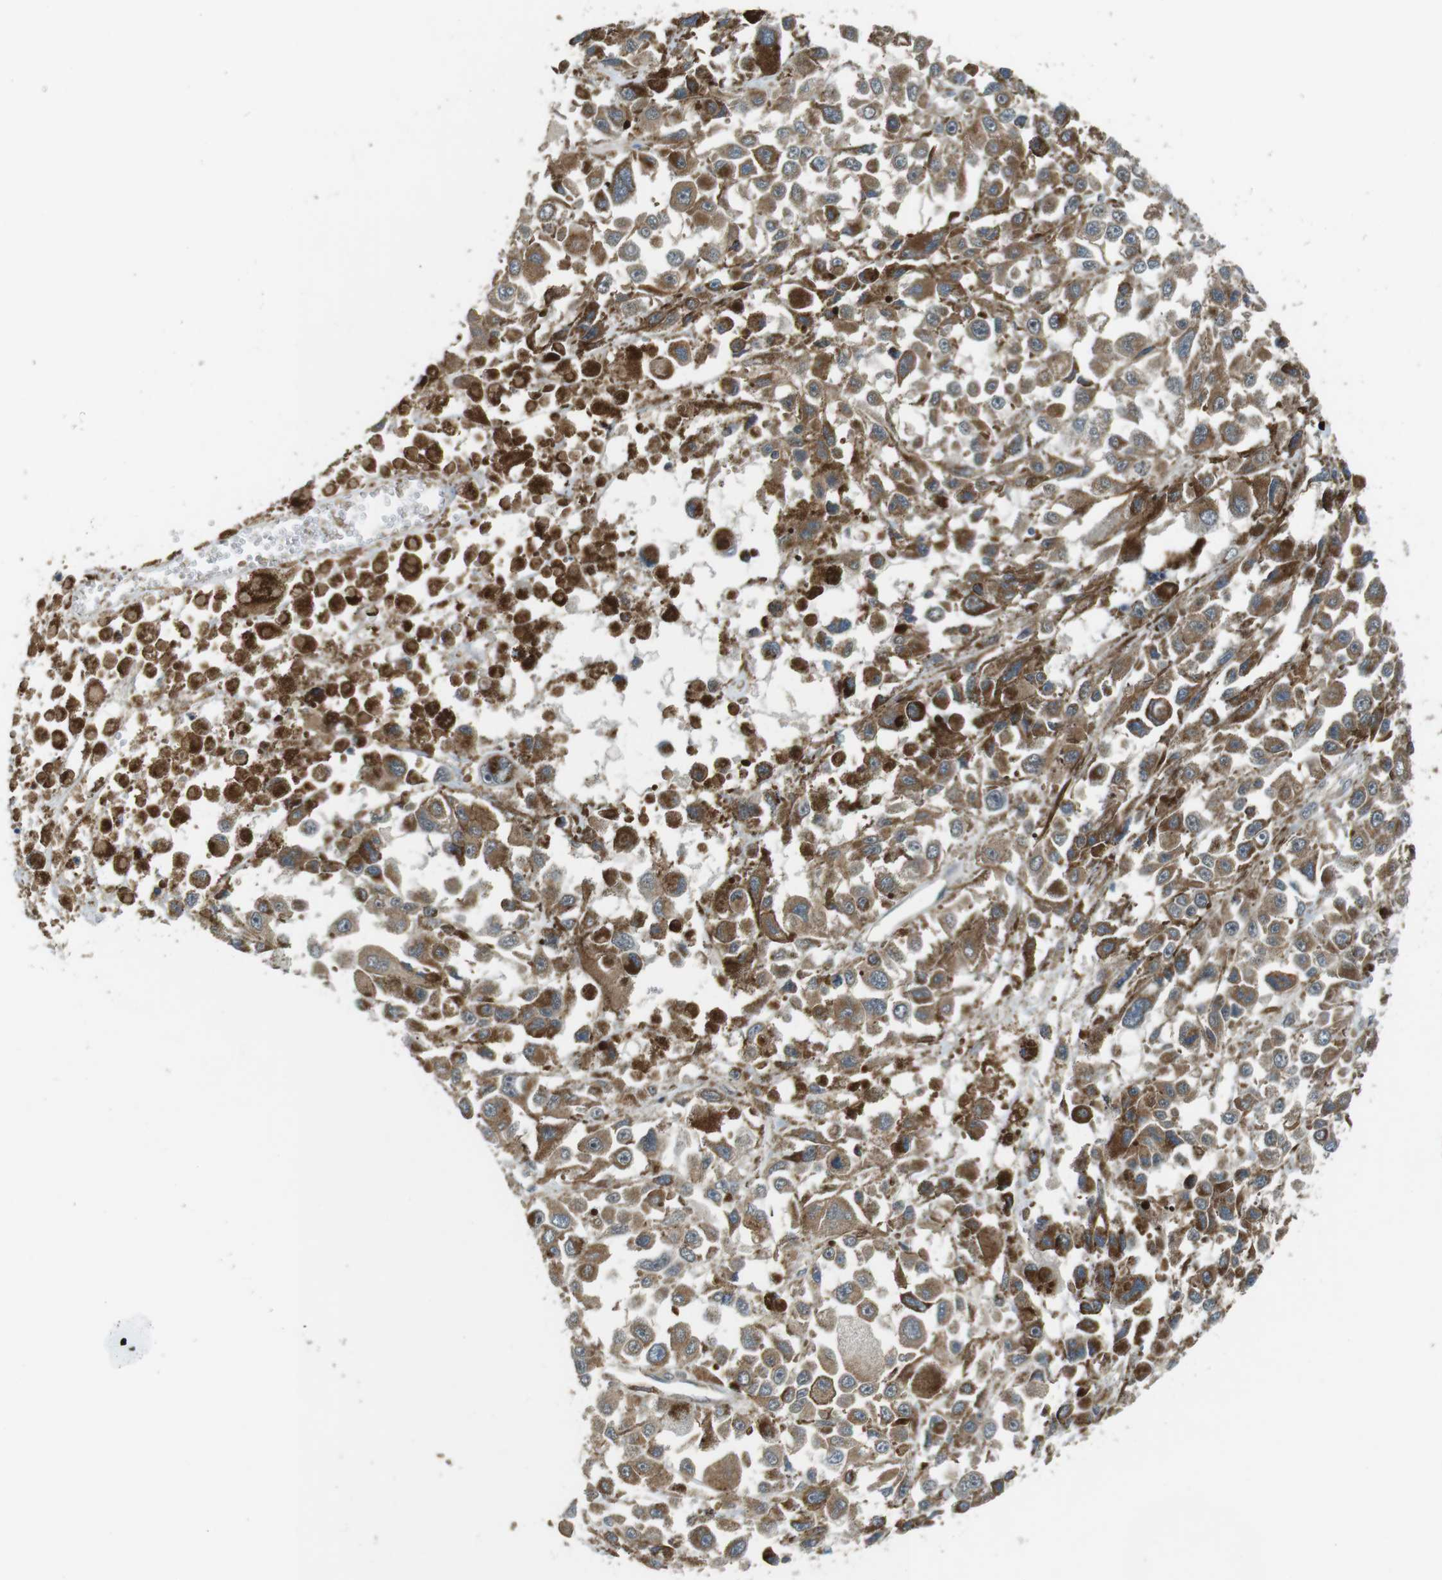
{"staining": {"intensity": "moderate", "quantity": ">75%", "location": "cytoplasmic/membranous"}, "tissue": "melanoma", "cell_type": "Tumor cells", "image_type": "cancer", "snomed": [{"axis": "morphology", "description": "Malignant melanoma, Metastatic site"}, {"axis": "topography", "description": "Lymph node"}], "caption": "Approximately >75% of tumor cells in human melanoma exhibit moderate cytoplasmic/membranous protein staining as visualized by brown immunohistochemical staining.", "gene": "IFFO2", "patient": {"sex": "male", "age": 59}}